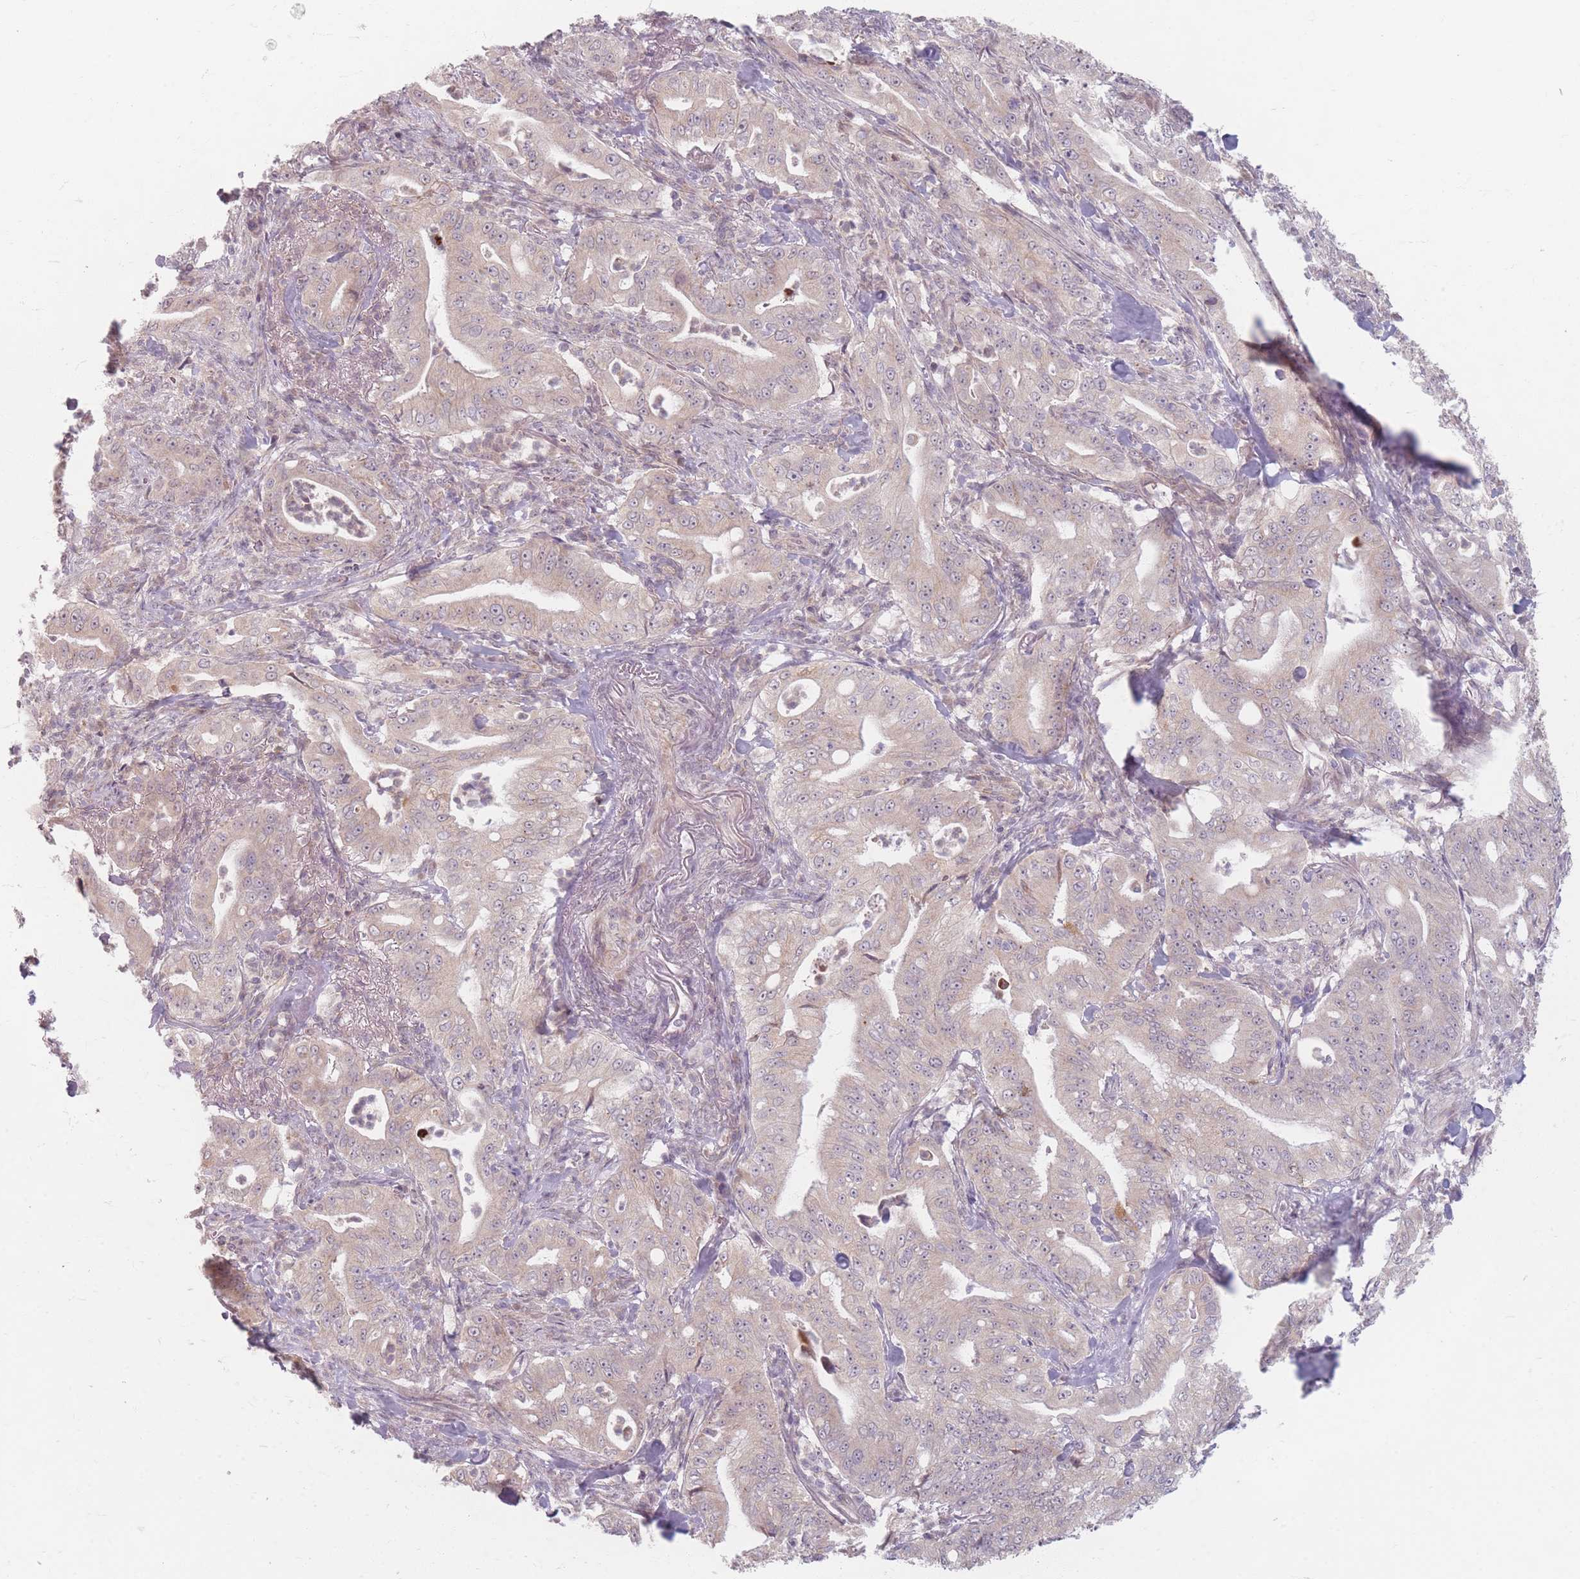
{"staining": {"intensity": "weak", "quantity": ">75%", "location": "cytoplasmic/membranous"}, "tissue": "pancreatic cancer", "cell_type": "Tumor cells", "image_type": "cancer", "snomed": [{"axis": "morphology", "description": "Adenocarcinoma, NOS"}, {"axis": "topography", "description": "Pancreas"}], "caption": "Pancreatic cancer (adenocarcinoma) tissue demonstrates weak cytoplasmic/membranous positivity in approximately >75% of tumor cells, visualized by immunohistochemistry. Using DAB (3,3'-diaminobenzidine) (brown) and hematoxylin (blue) stains, captured at high magnification using brightfield microscopy.", "gene": "GABRA6", "patient": {"sex": "male", "age": 71}}